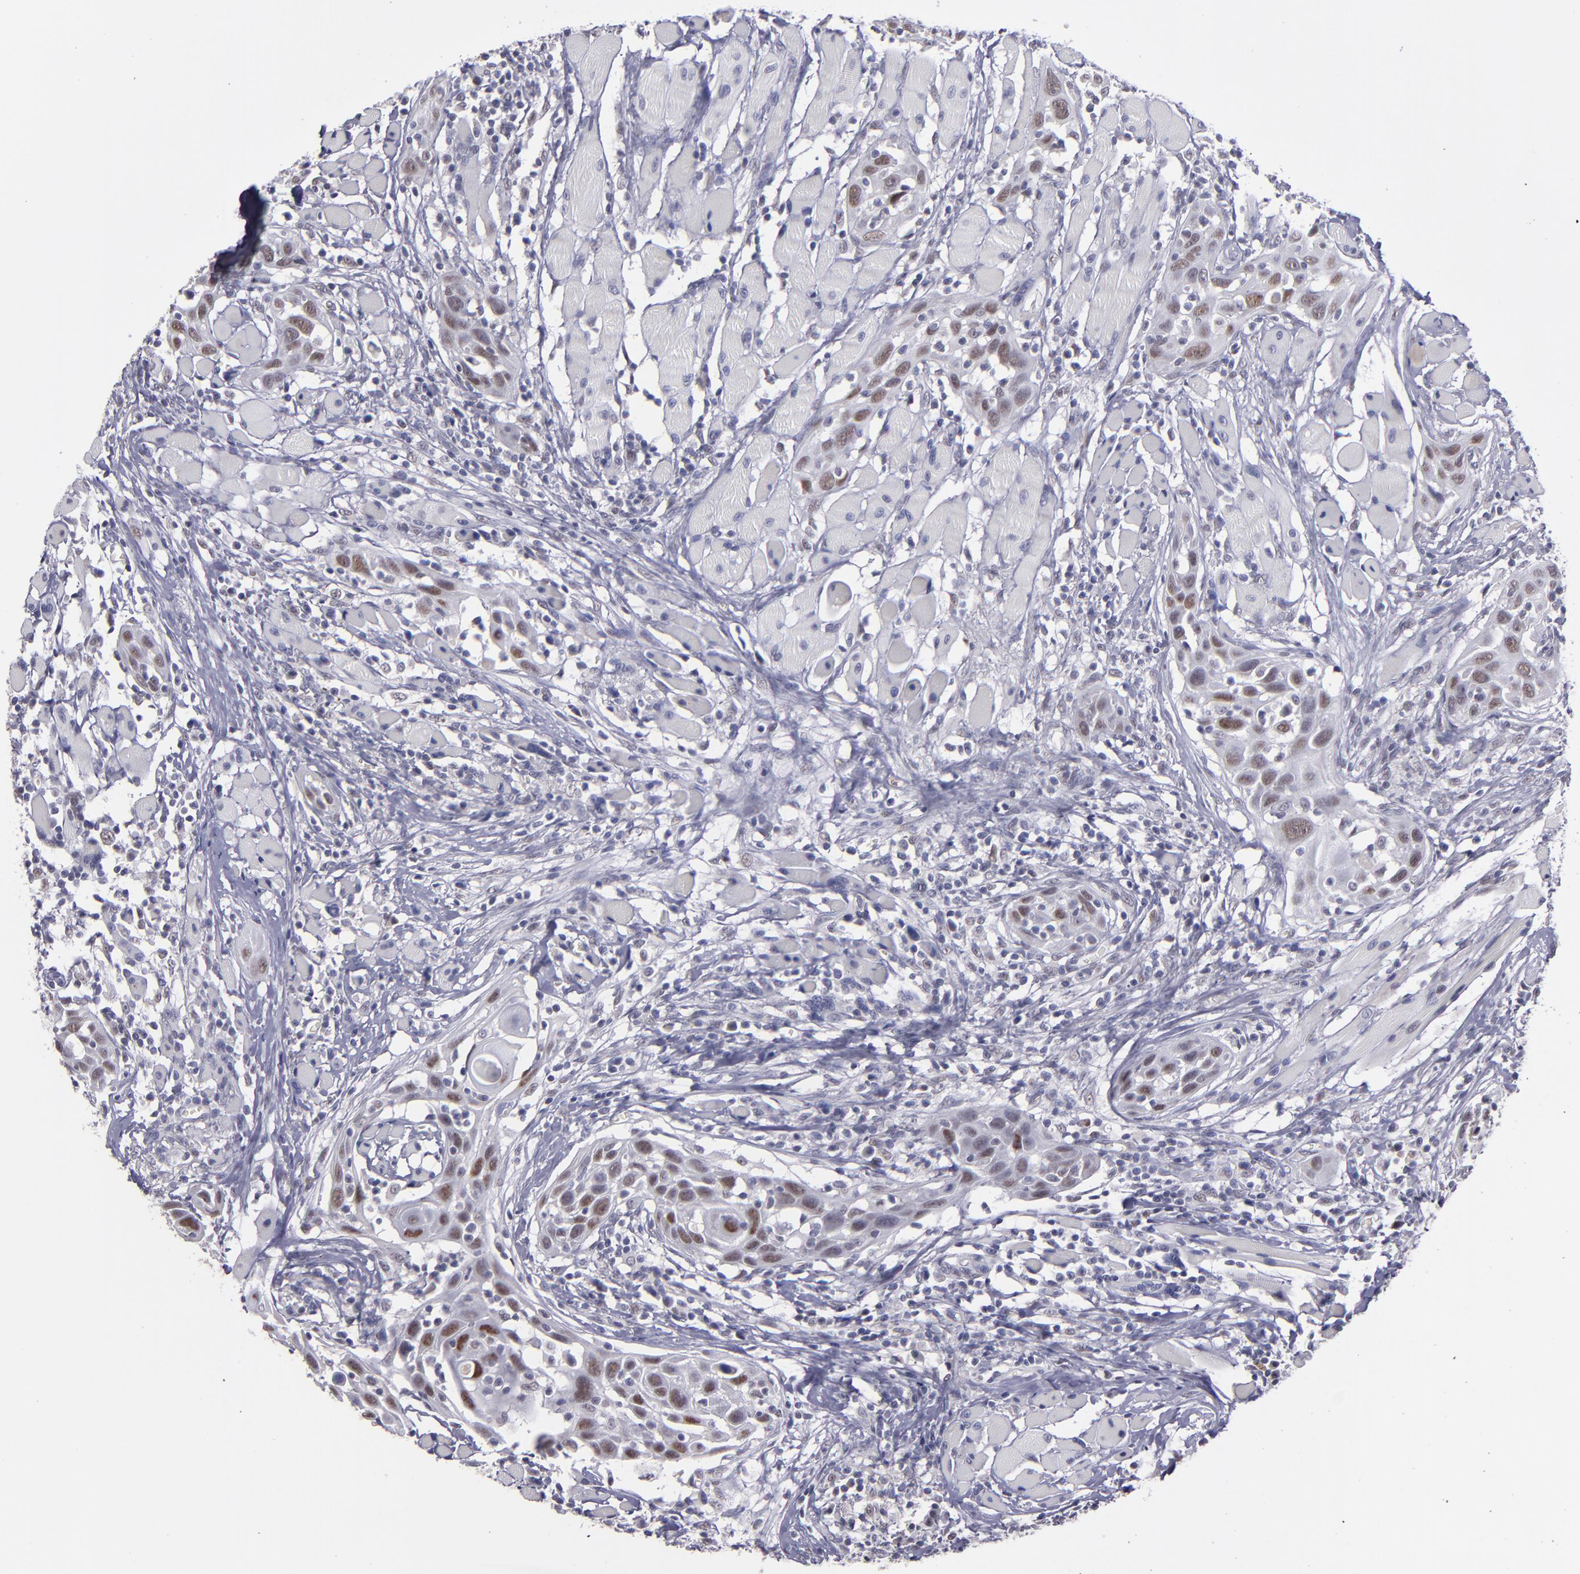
{"staining": {"intensity": "moderate", "quantity": "25%-75%", "location": "nuclear"}, "tissue": "head and neck cancer", "cell_type": "Tumor cells", "image_type": "cancer", "snomed": [{"axis": "morphology", "description": "Squamous cell carcinoma, NOS"}, {"axis": "topography", "description": "Oral tissue"}, {"axis": "topography", "description": "Head-Neck"}], "caption": "Immunohistochemistry micrograph of head and neck cancer stained for a protein (brown), which reveals medium levels of moderate nuclear positivity in about 25%-75% of tumor cells.", "gene": "OTUB2", "patient": {"sex": "female", "age": 50}}